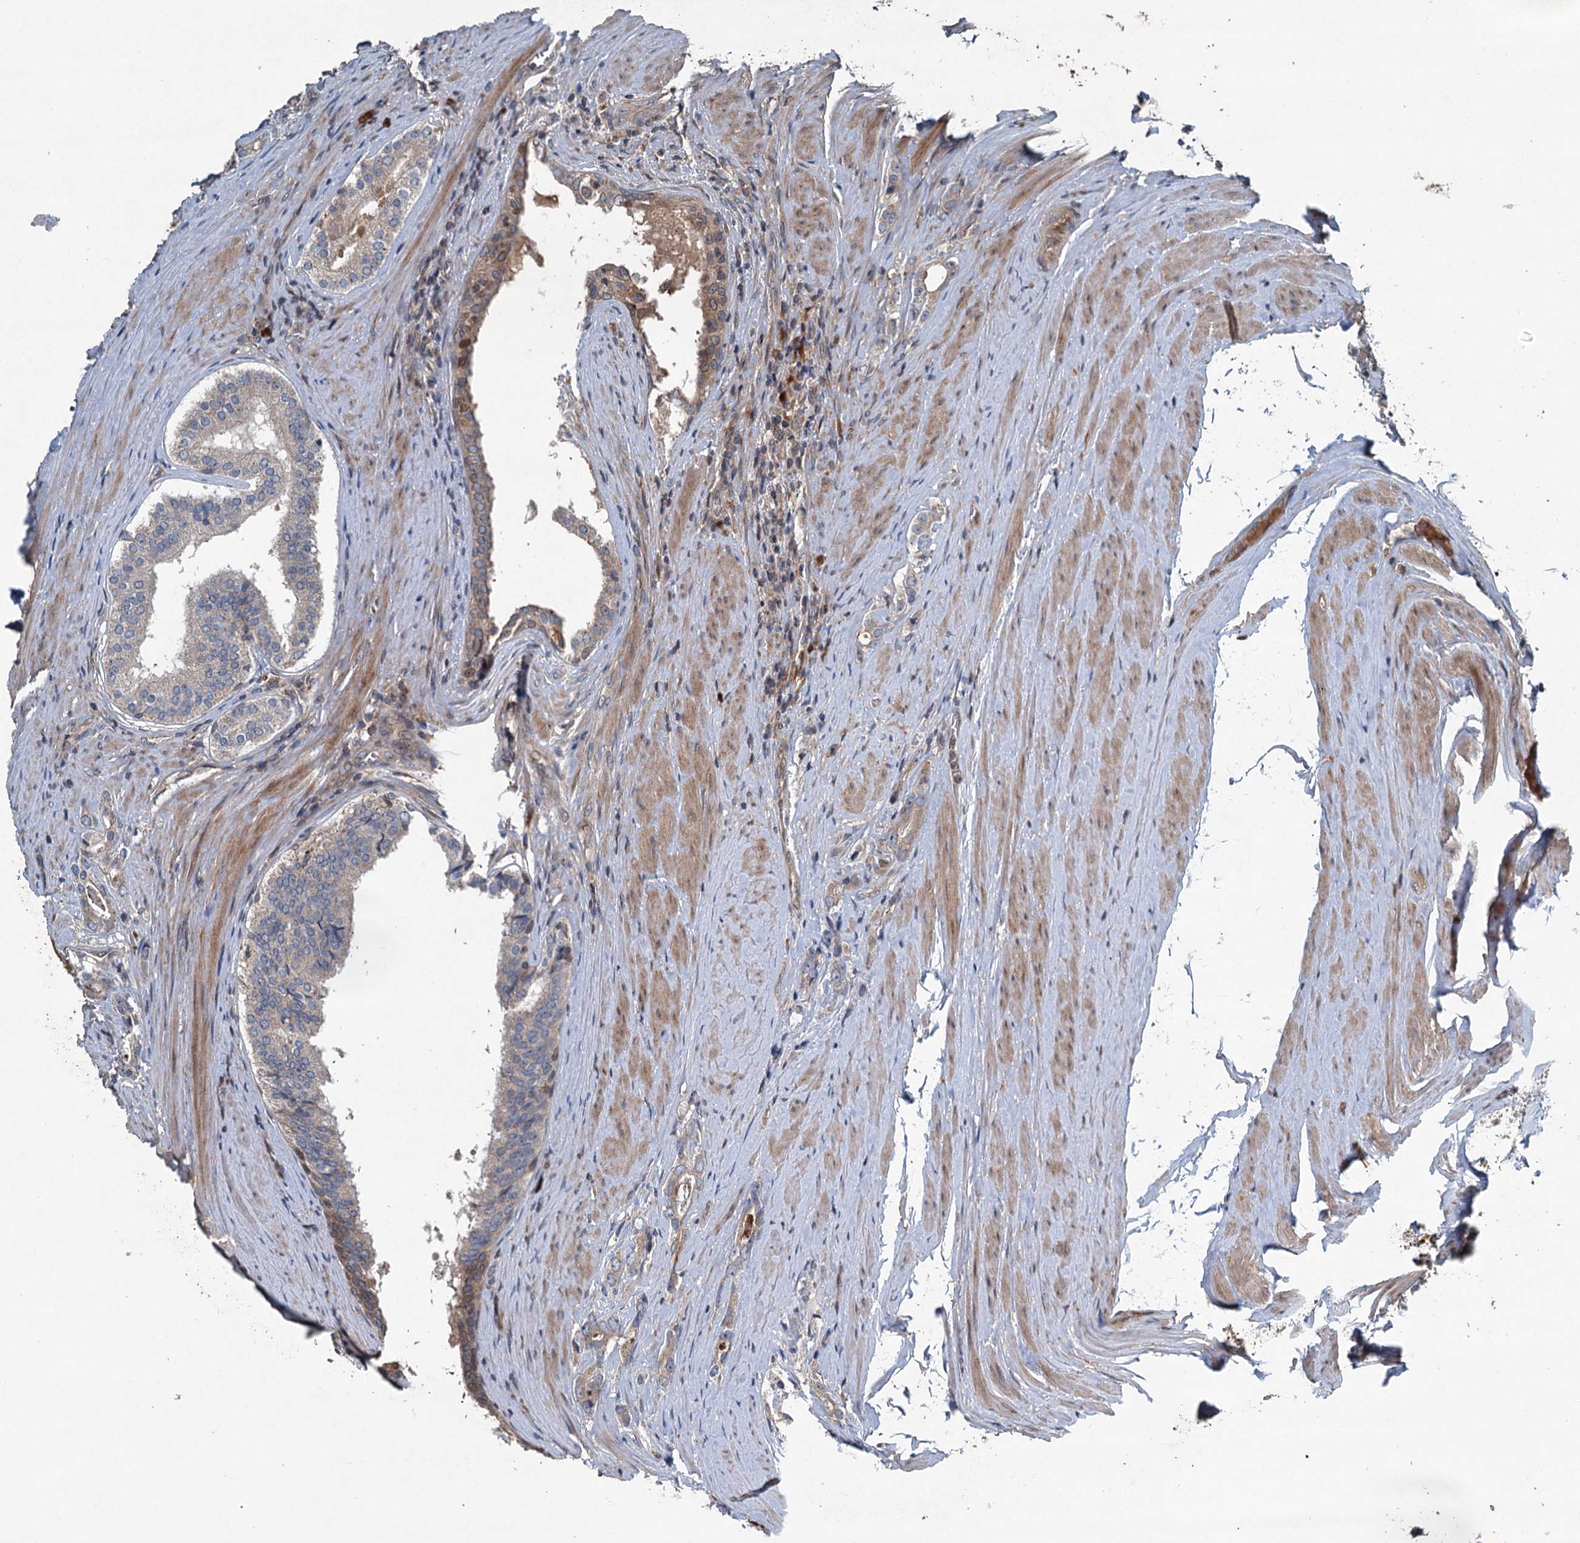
{"staining": {"intensity": "weak", "quantity": "25%-75%", "location": "cytoplasmic/membranous"}, "tissue": "prostate cancer", "cell_type": "Tumor cells", "image_type": "cancer", "snomed": [{"axis": "morphology", "description": "Adenocarcinoma, High grade"}, {"axis": "topography", "description": "Prostate"}], "caption": "This is a histology image of IHC staining of prostate cancer, which shows weak positivity in the cytoplasmic/membranous of tumor cells.", "gene": "TAPBPL", "patient": {"sex": "male", "age": 63}}